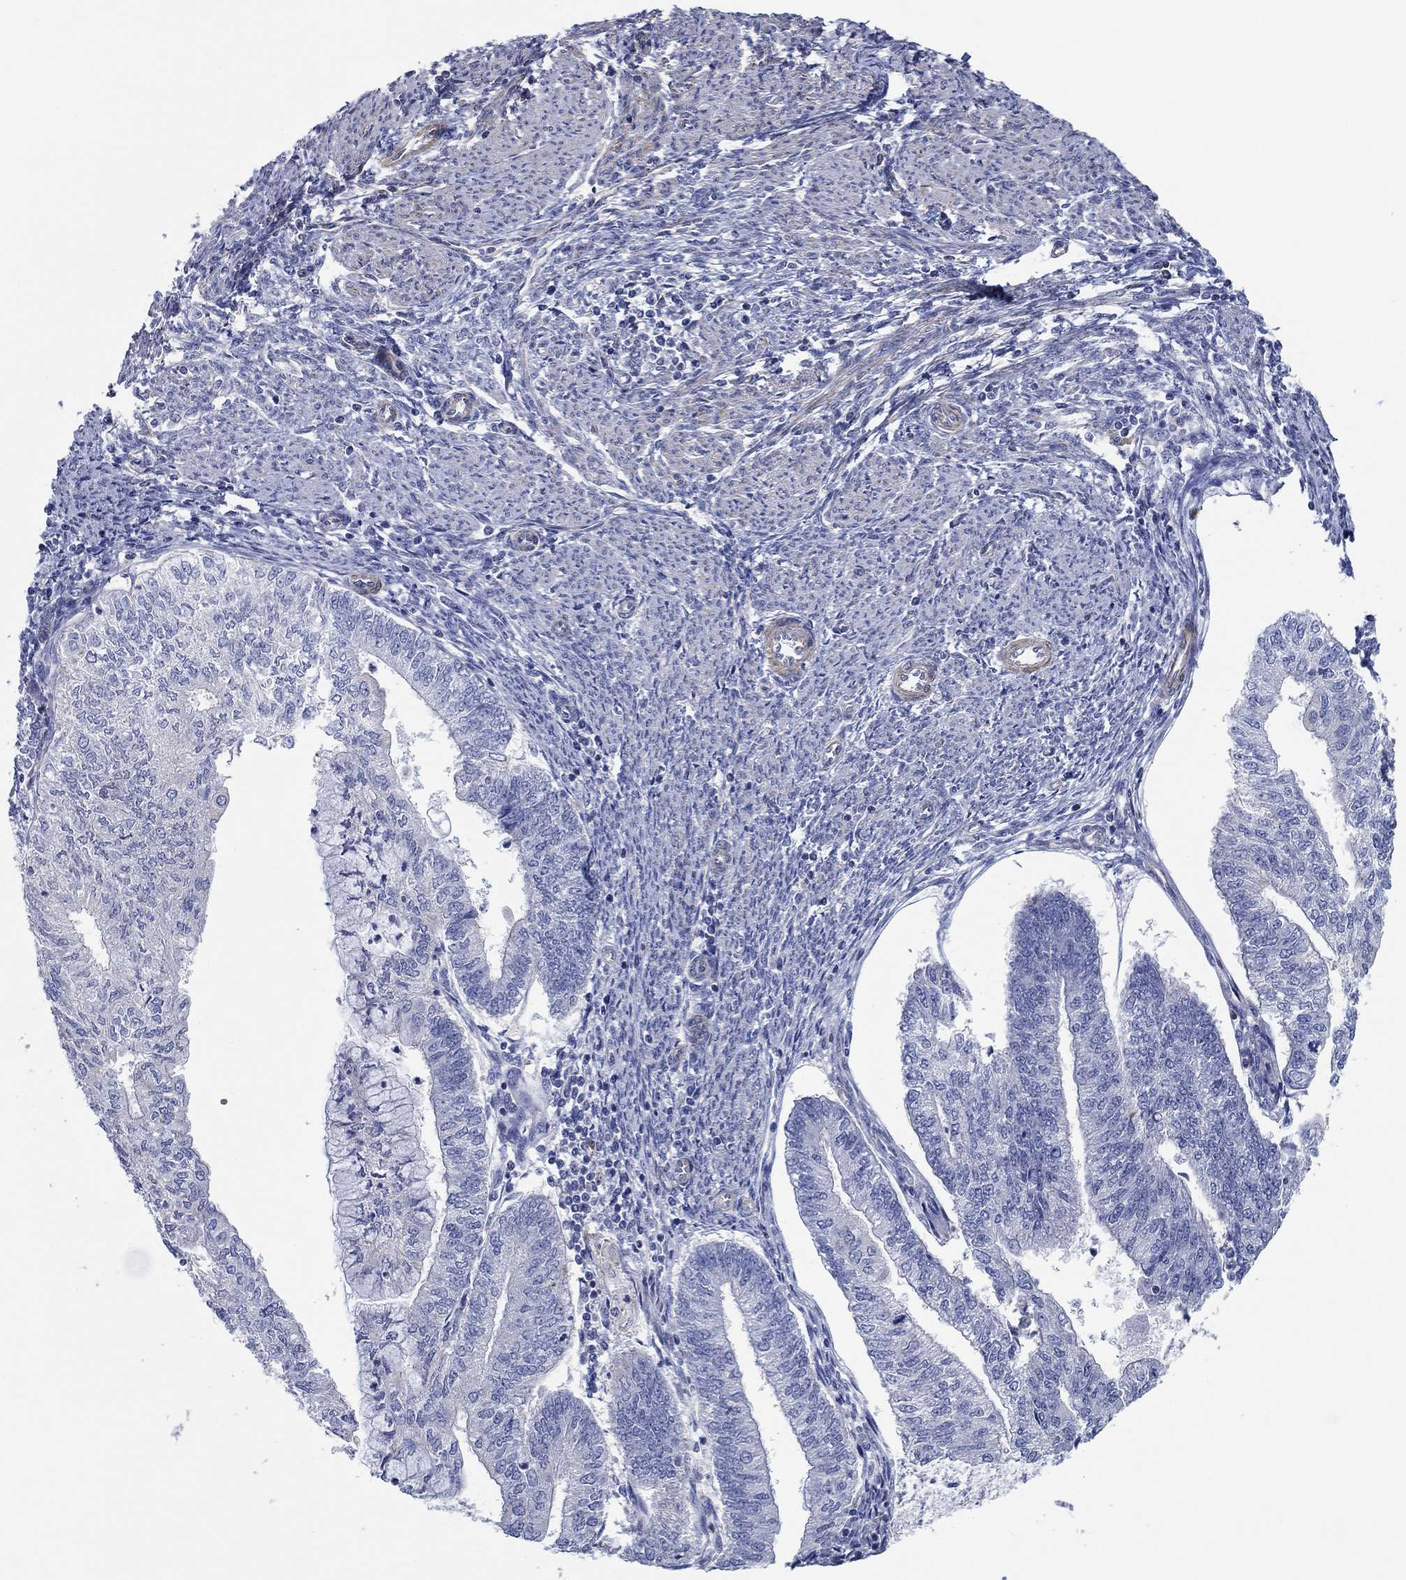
{"staining": {"intensity": "negative", "quantity": "none", "location": "none"}, "tissue": "endometrial cancer", "cell_type": "Tumor cells", "image_type": "cancer", "snomed": [{"axis": "morphology", "description": "Adenocarcinoma, NOS"}, {"axis": "topography", "description": "Endometrium"}], "caption": "Endometrial cancer was stained to show a protein in brown. There is no significant staining in tumor cells.", "gene": "FMN1", "patient": {"sex": "female", "age": 59}}